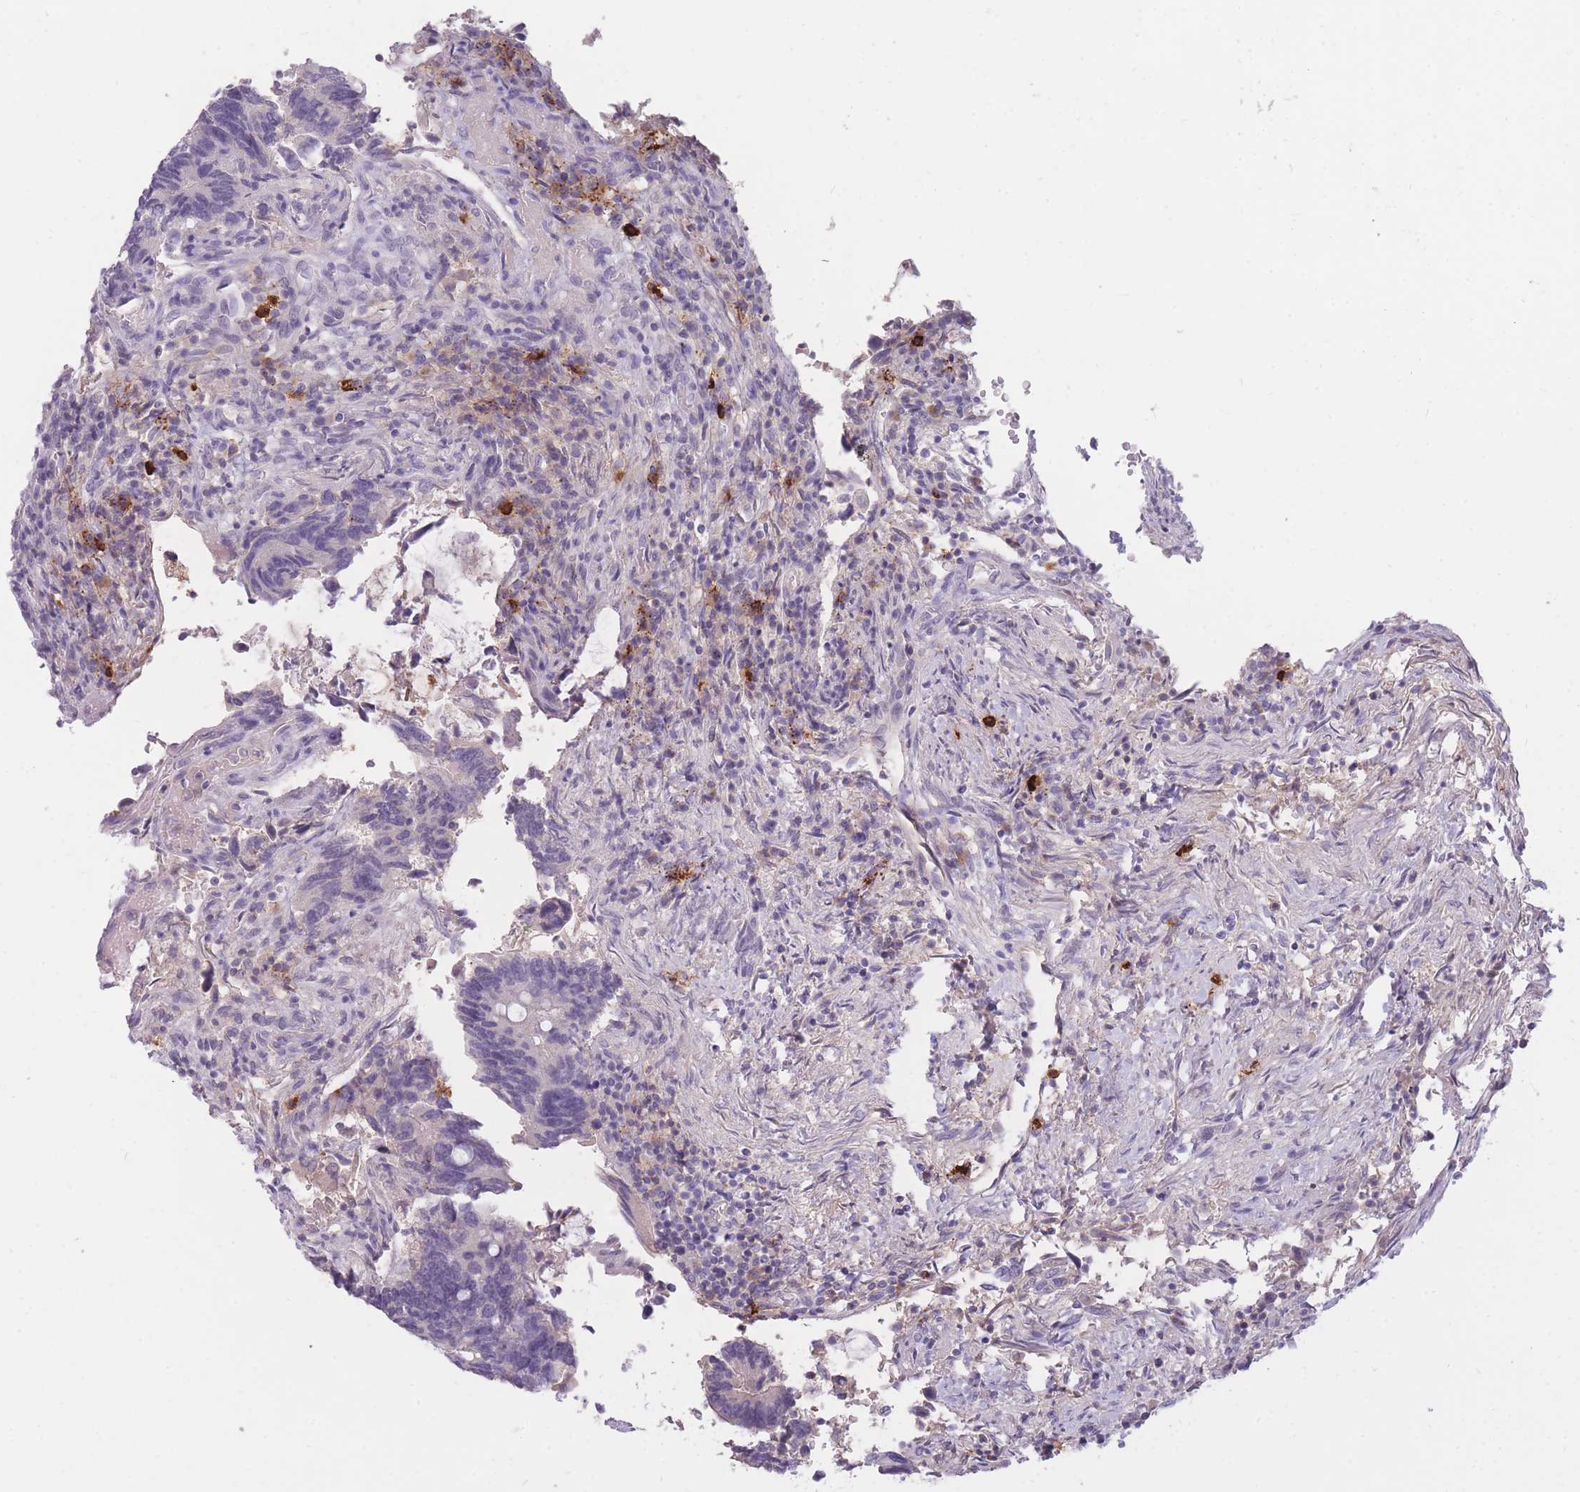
{"staining": {"intensity": "negative", "quantity": "none", "location": "none"}, "tissue": "colorectal cancer", "cell_type": "Tumor cells", "image_type": "cancer", "snomed": [{"axis": "morphology", "description": "Adenocarcinoma, NOS"}, {"axis": "topography", "description": "Colon"}], "caption": "Colorectal cancer (adenocarcinoma) stained for a protein using immunohistochemistry (IHC) displays no positivity tumor cells.", "gene": "TPSD1", "patient": {"sex": "male", "age": 87}}